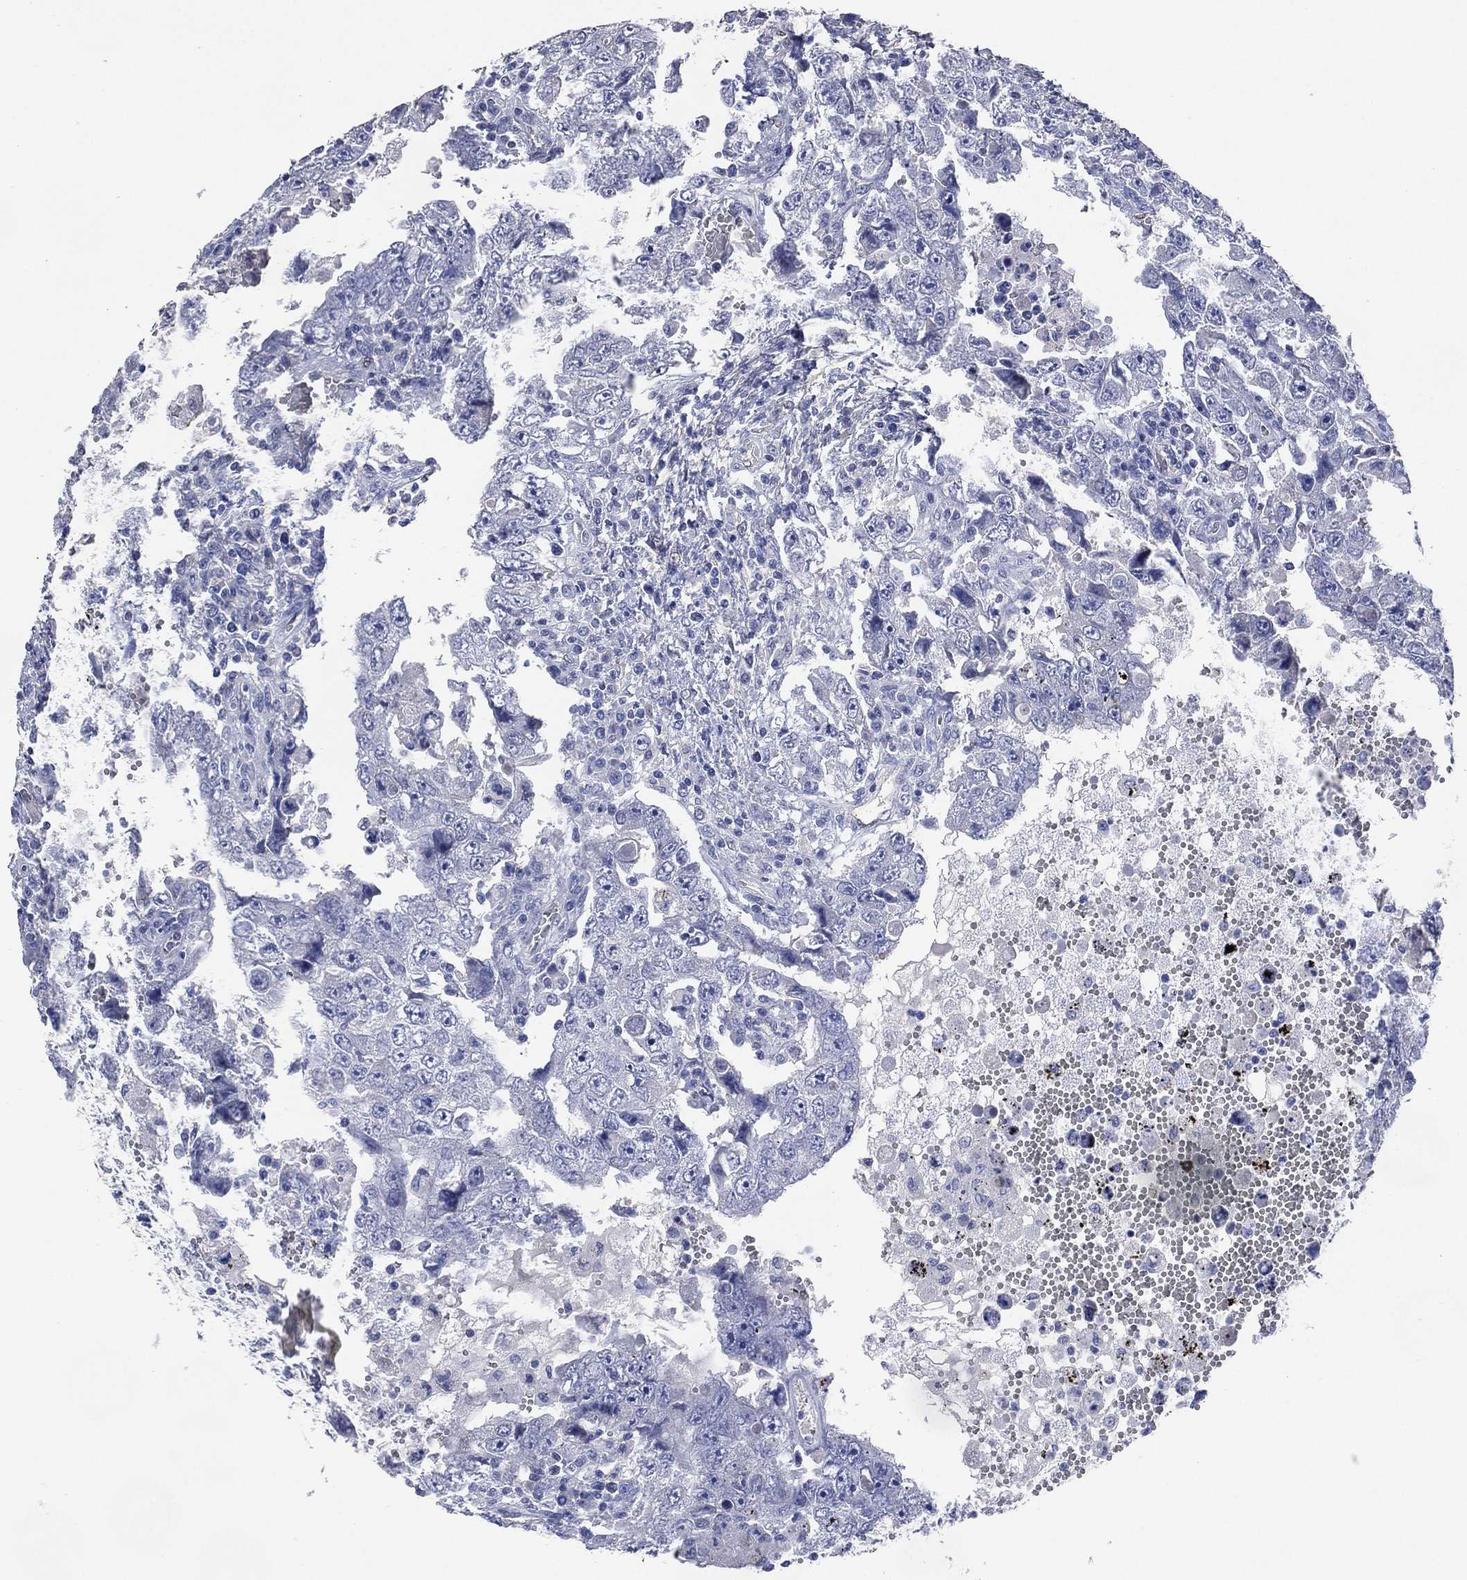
{"staining": {"intensity": "negative", "quantity": "none", "location": "none"}, "tissue": "testis cancer", "cell_type": "Tumor cells", "image_type": "cancer", "snomed": [{"axis": "morphology", "description": "Carcinoma, Embryonal, NOS"}, {"axis": "topography", "description": "Testis"}], "caption": "An immunohistochemistry (IHC) micrograph of embryonal carcinoma (testis) is shown. There is no staining in tumor cells of embryonal carcinoma (testis). Brightfield microscopy of immunohistochemistry (IHC) stained with DAB (brown) and hematoxylin (blue), captured at high magnification.", "gene": "AK1", "patient": {"sex": "male", "age": 26}}